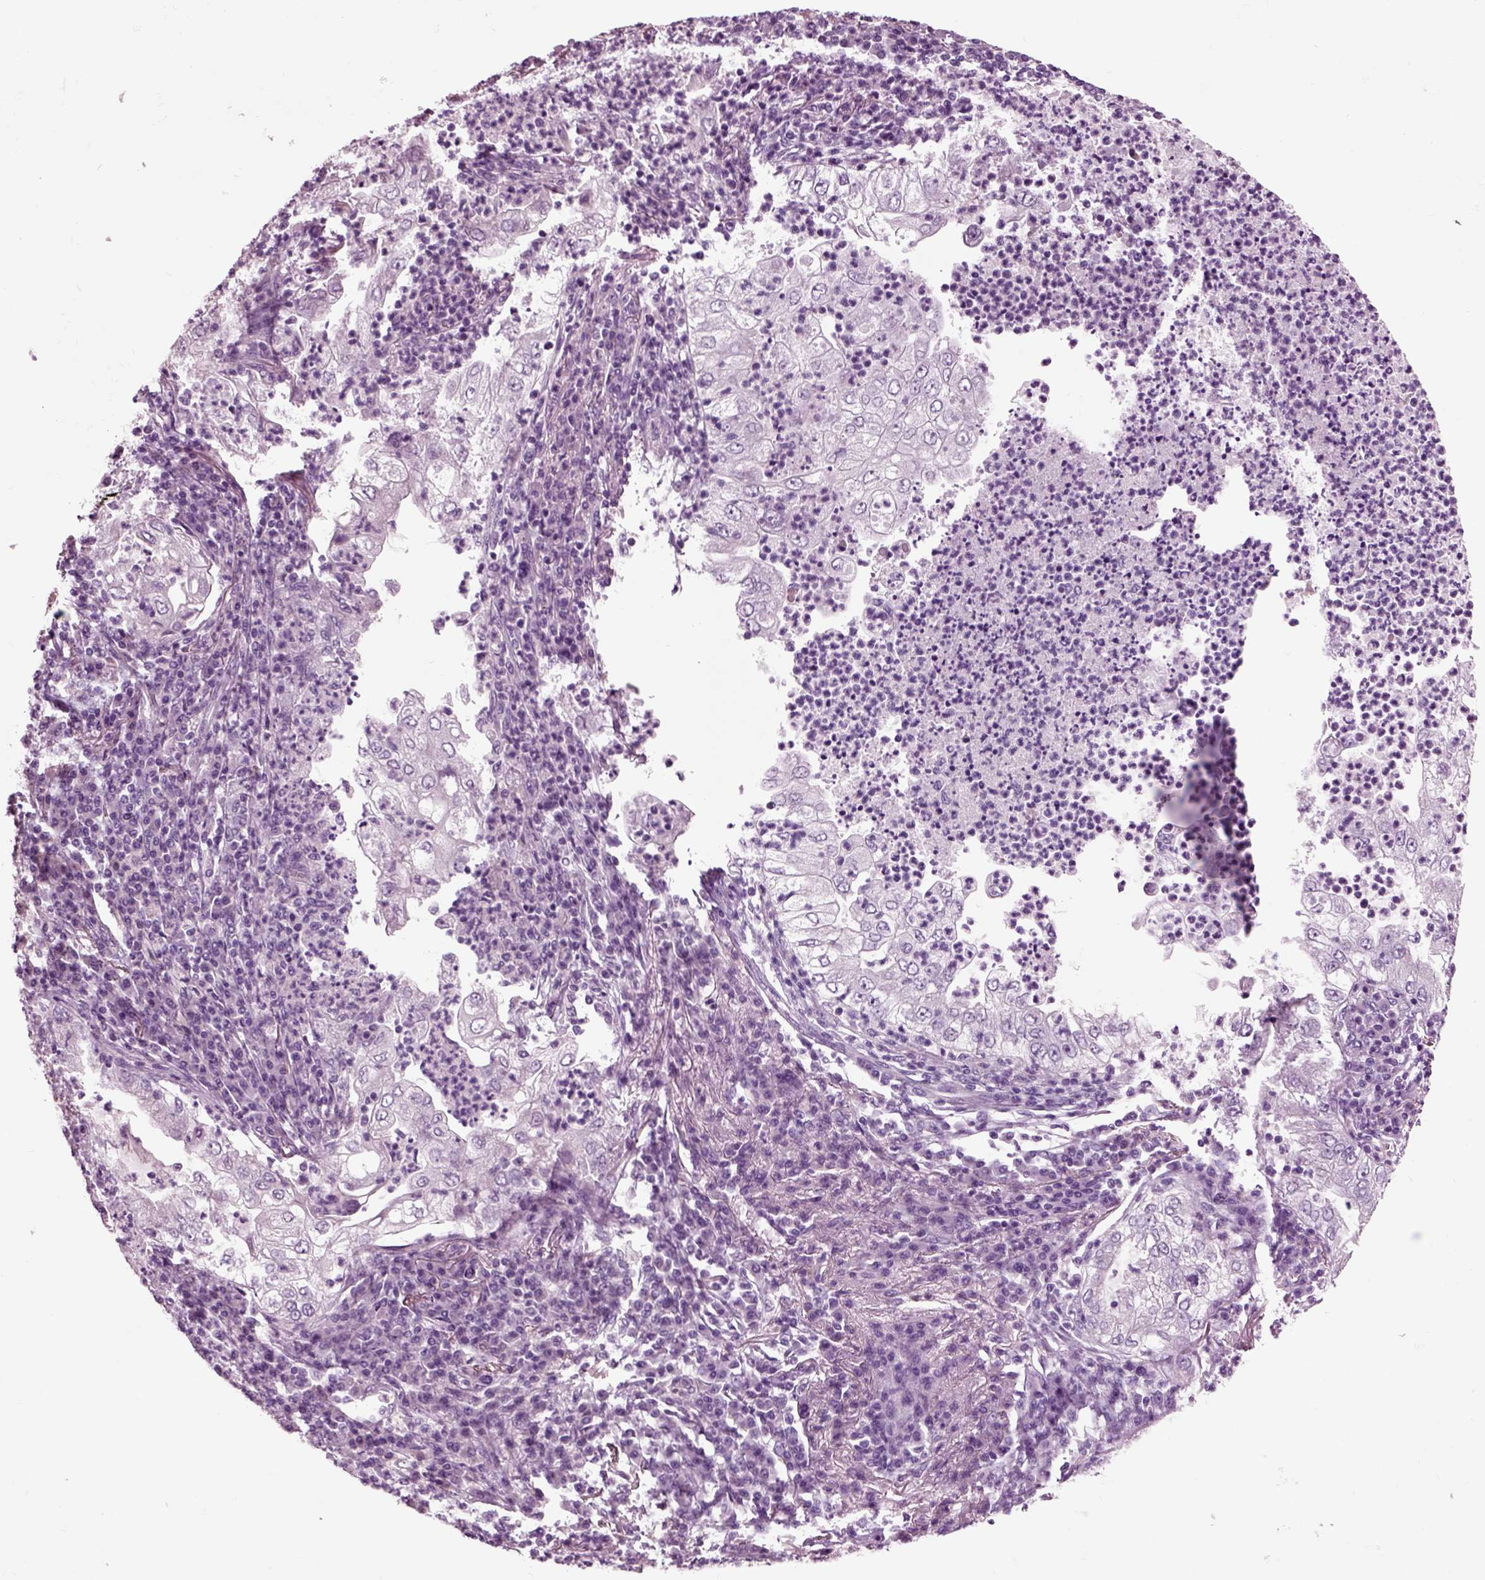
{"staining": {"intensity": "negative", "quantity": "none", "location": "none"}, "tissue": "lung cancer", "cell_type": "Tumor cells", "image_type": "cancer", "snomed": [{"axis": "morphology", "description": "Adenocarcinoma, NOS"}, {"axis": "topography", "description": "Lung"}], "caption": "DAB immunohistochemical staining of human lung cancer demonstrates no significant positivity in tumor cells.", "gene": "CHGB", "patient": {"sex": "female", "age": 73}}